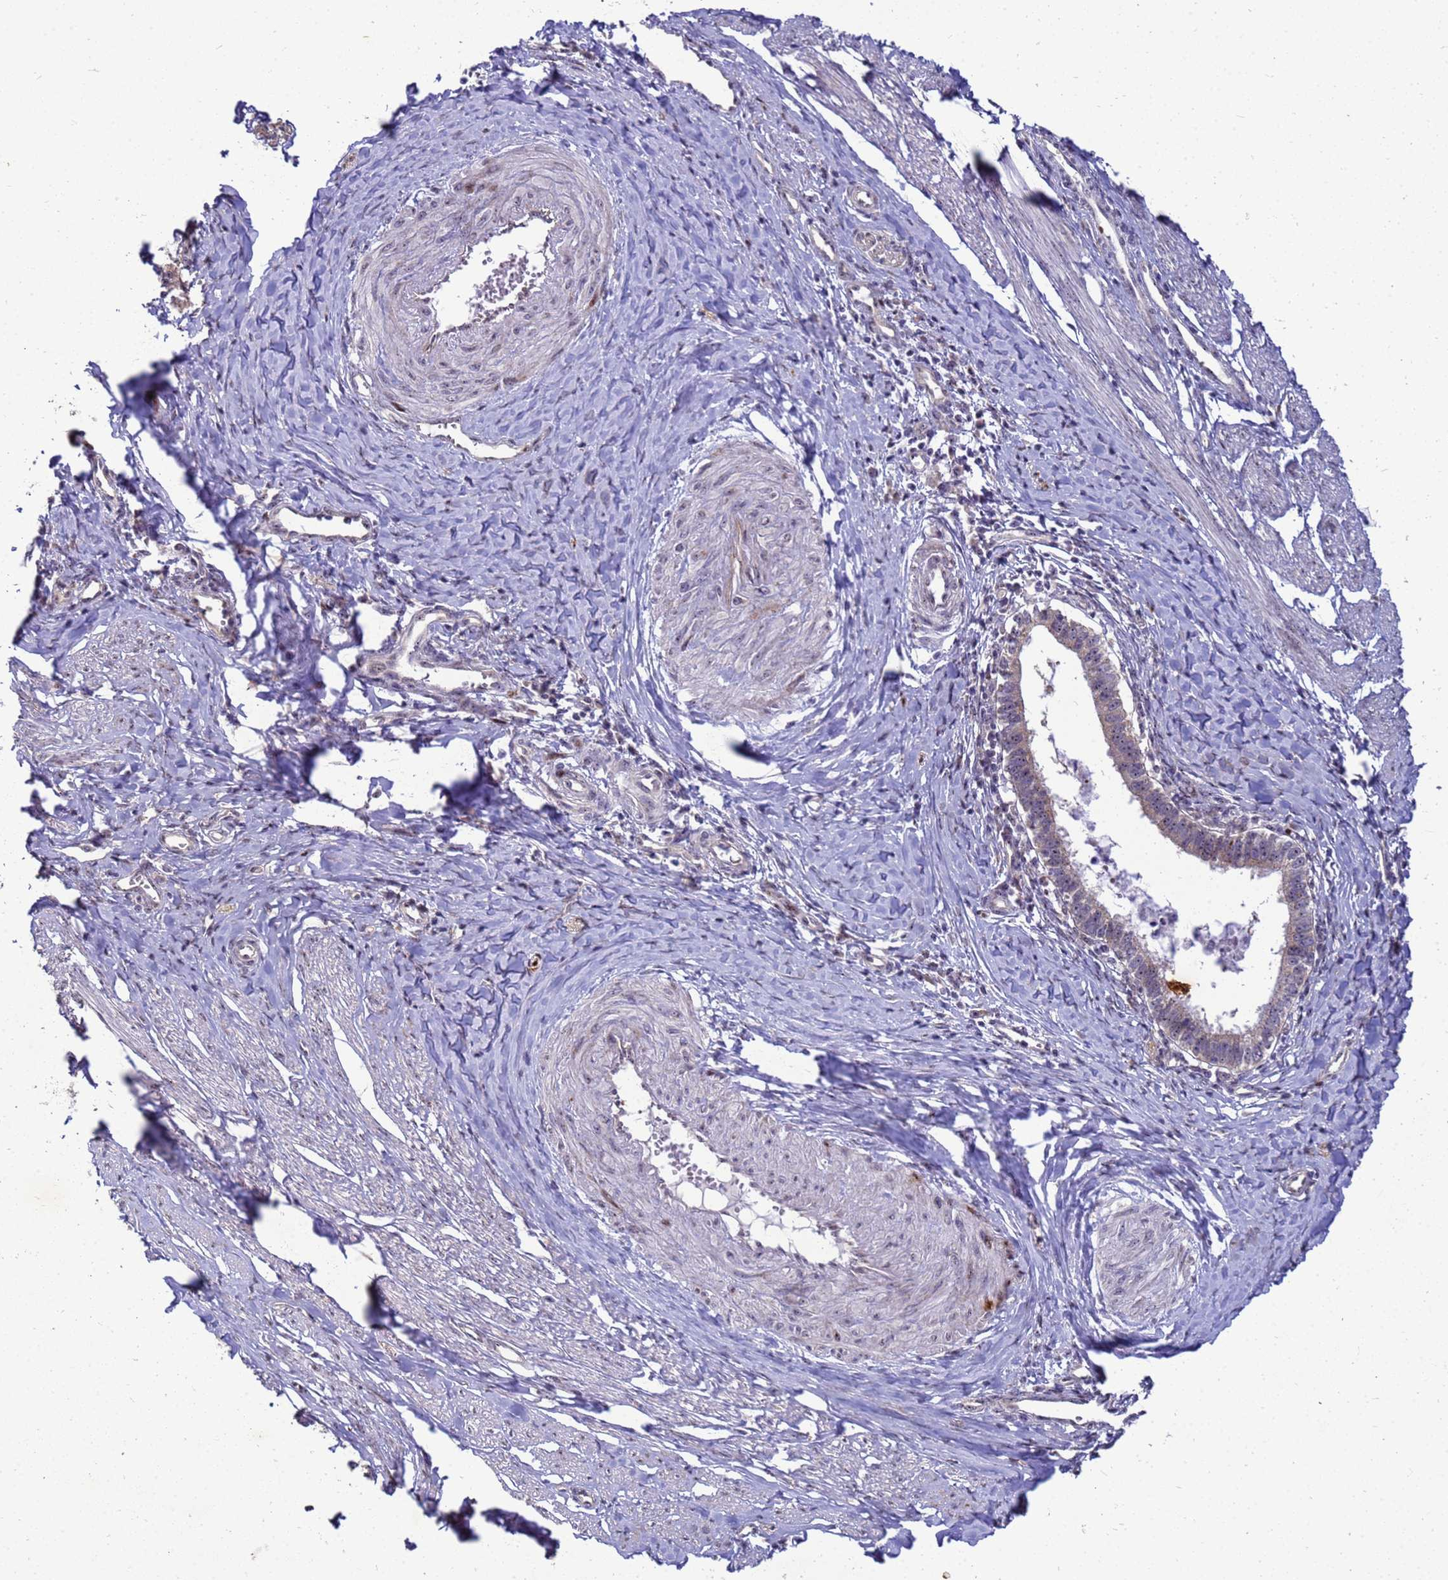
{"staining": {"intensity": "weak", "quantity": "25%-75%", "location": "cytoplasmic/membranous"}, "tissue": "cervical cancer", "cell_type": "Tumor cells", "image_type": "cancer", "snomed": [{"axis": "morphology", "description": "Adenocarcinoma, NOS"}, {"axis": "topography", "description": "Cervix"}], "caption": "Cervical adenocarcinoma tissue shows weak cytoplasmic/membranous positivity in about 25%-75% of tumor cells", "gene": "RSPO1", "patient": {"sex": "female", "age": 36}}